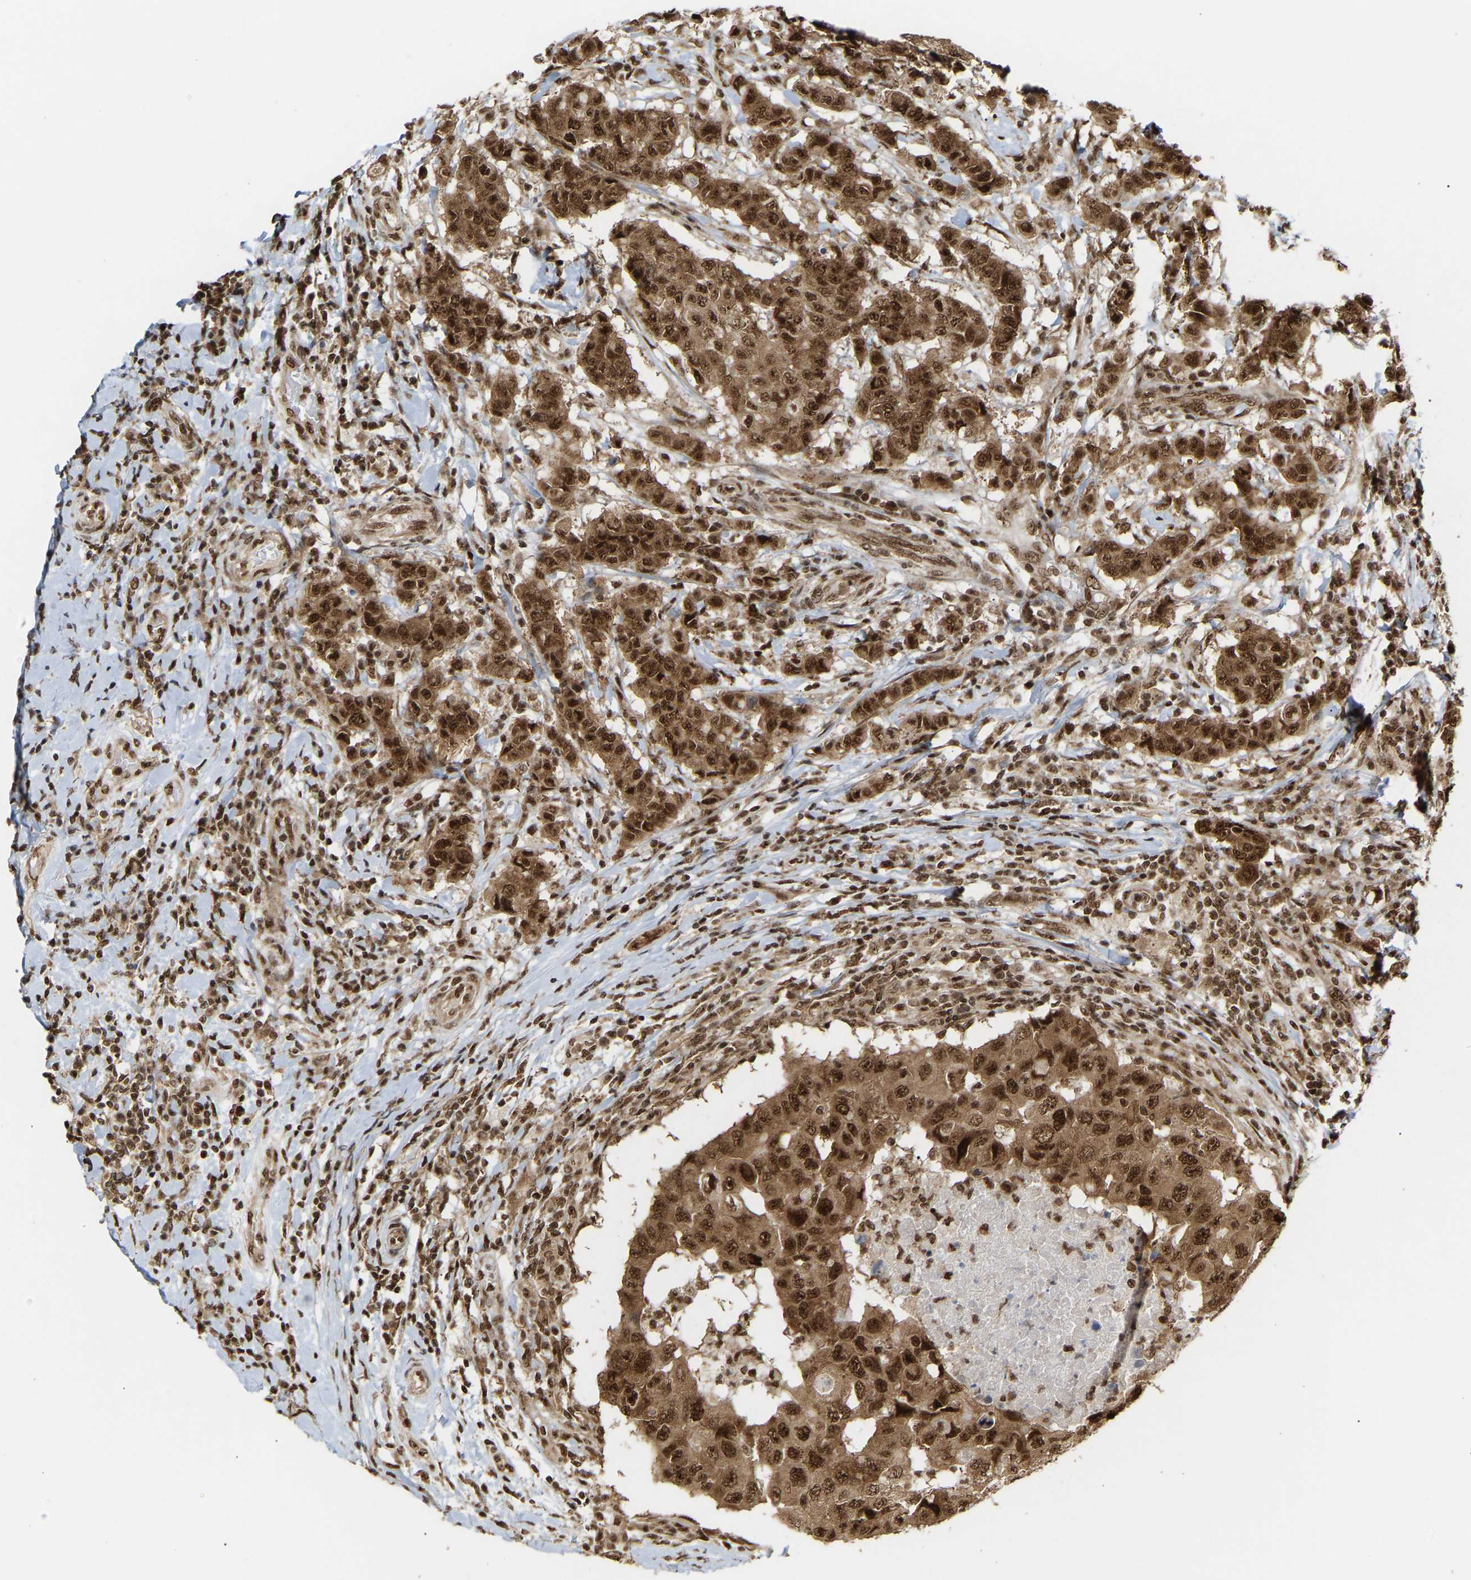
{"staining": {"intensity": "strong", "quantity": ">75%", "location": "cytoplasmic/membranous,nuclear"}, "tissue": "breast cancer", "cell_type": "Tumor cells", "image_type": "cancer", "snomed": [{"axis": "morphology", "description": "Duct carcinoma"}, {"axis": "topography", "description": "Breast"}], "caption": "Approximately >75% of tumor cells in human intraductal carcinoma (breast) display strong cytoplasmic/membranous and nuclear protein expression as visualized by brown immunohistochemical staining.", "gene": "ALYREF", "patient": {"sex": "female", "age": 27}}